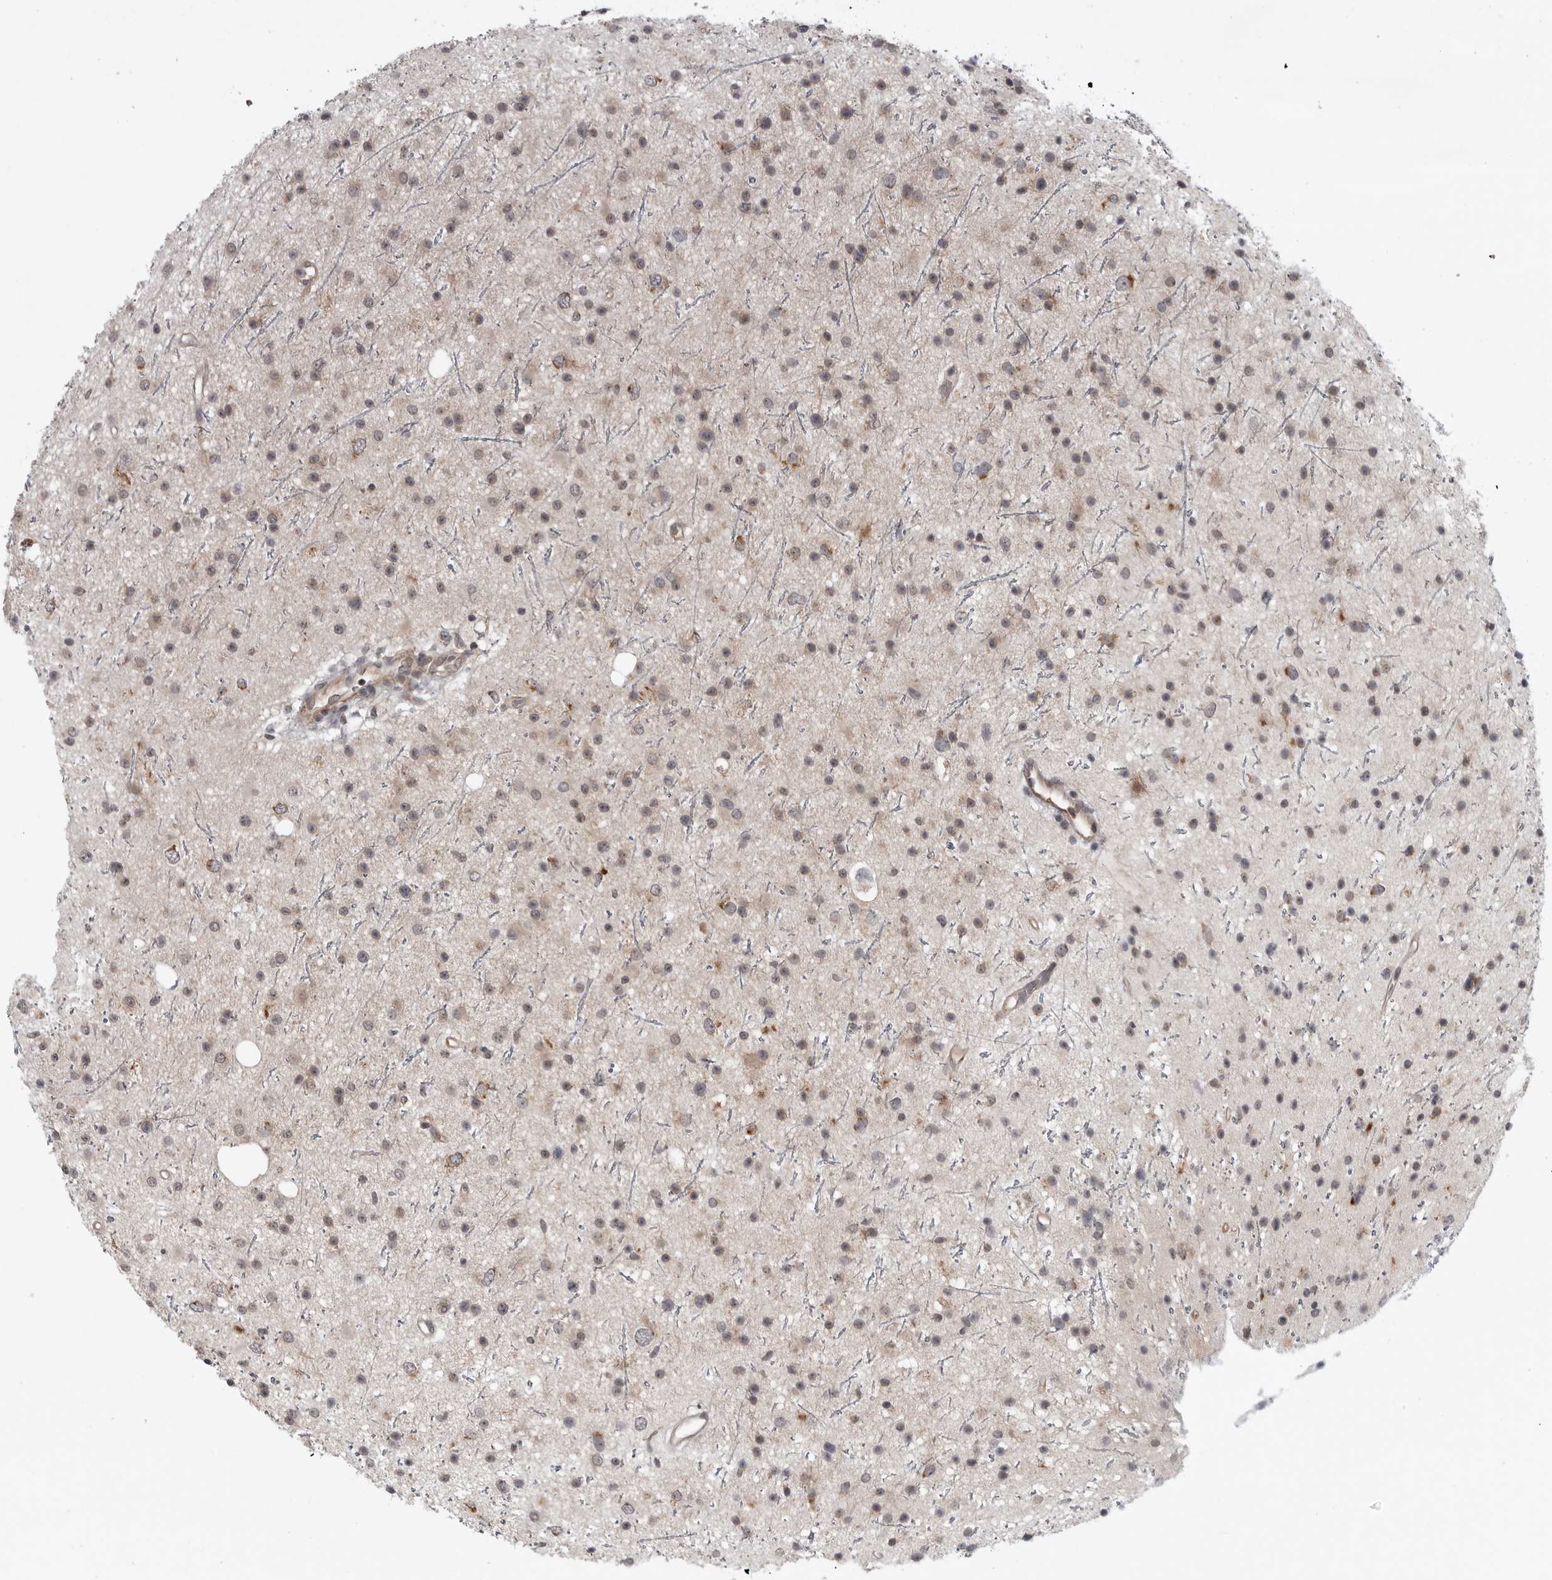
{"staining": {"intensity": "weak", "quantity": "25%-75%", "location": "cytoplasmic/membranous"}, "tissue": "glioma", "cell_type": "Tumor cells", "image_type": "cancer", "snomed": [{"axis": "morphology", "description": "Glioma, malignant, Low grade"}, {"axis": "topography", "description": "Cerebral cortex"}], "caption": "DAB immunohistochemical staining of human malignant glioma (low-grade) displays weak cytoplasmic/membranous protein positivity in about 25%-75% of tumor cells. Nuclei are stained in blue.", "gene": "FAAP100", "patient": {"sex": "female", "age": 39}}